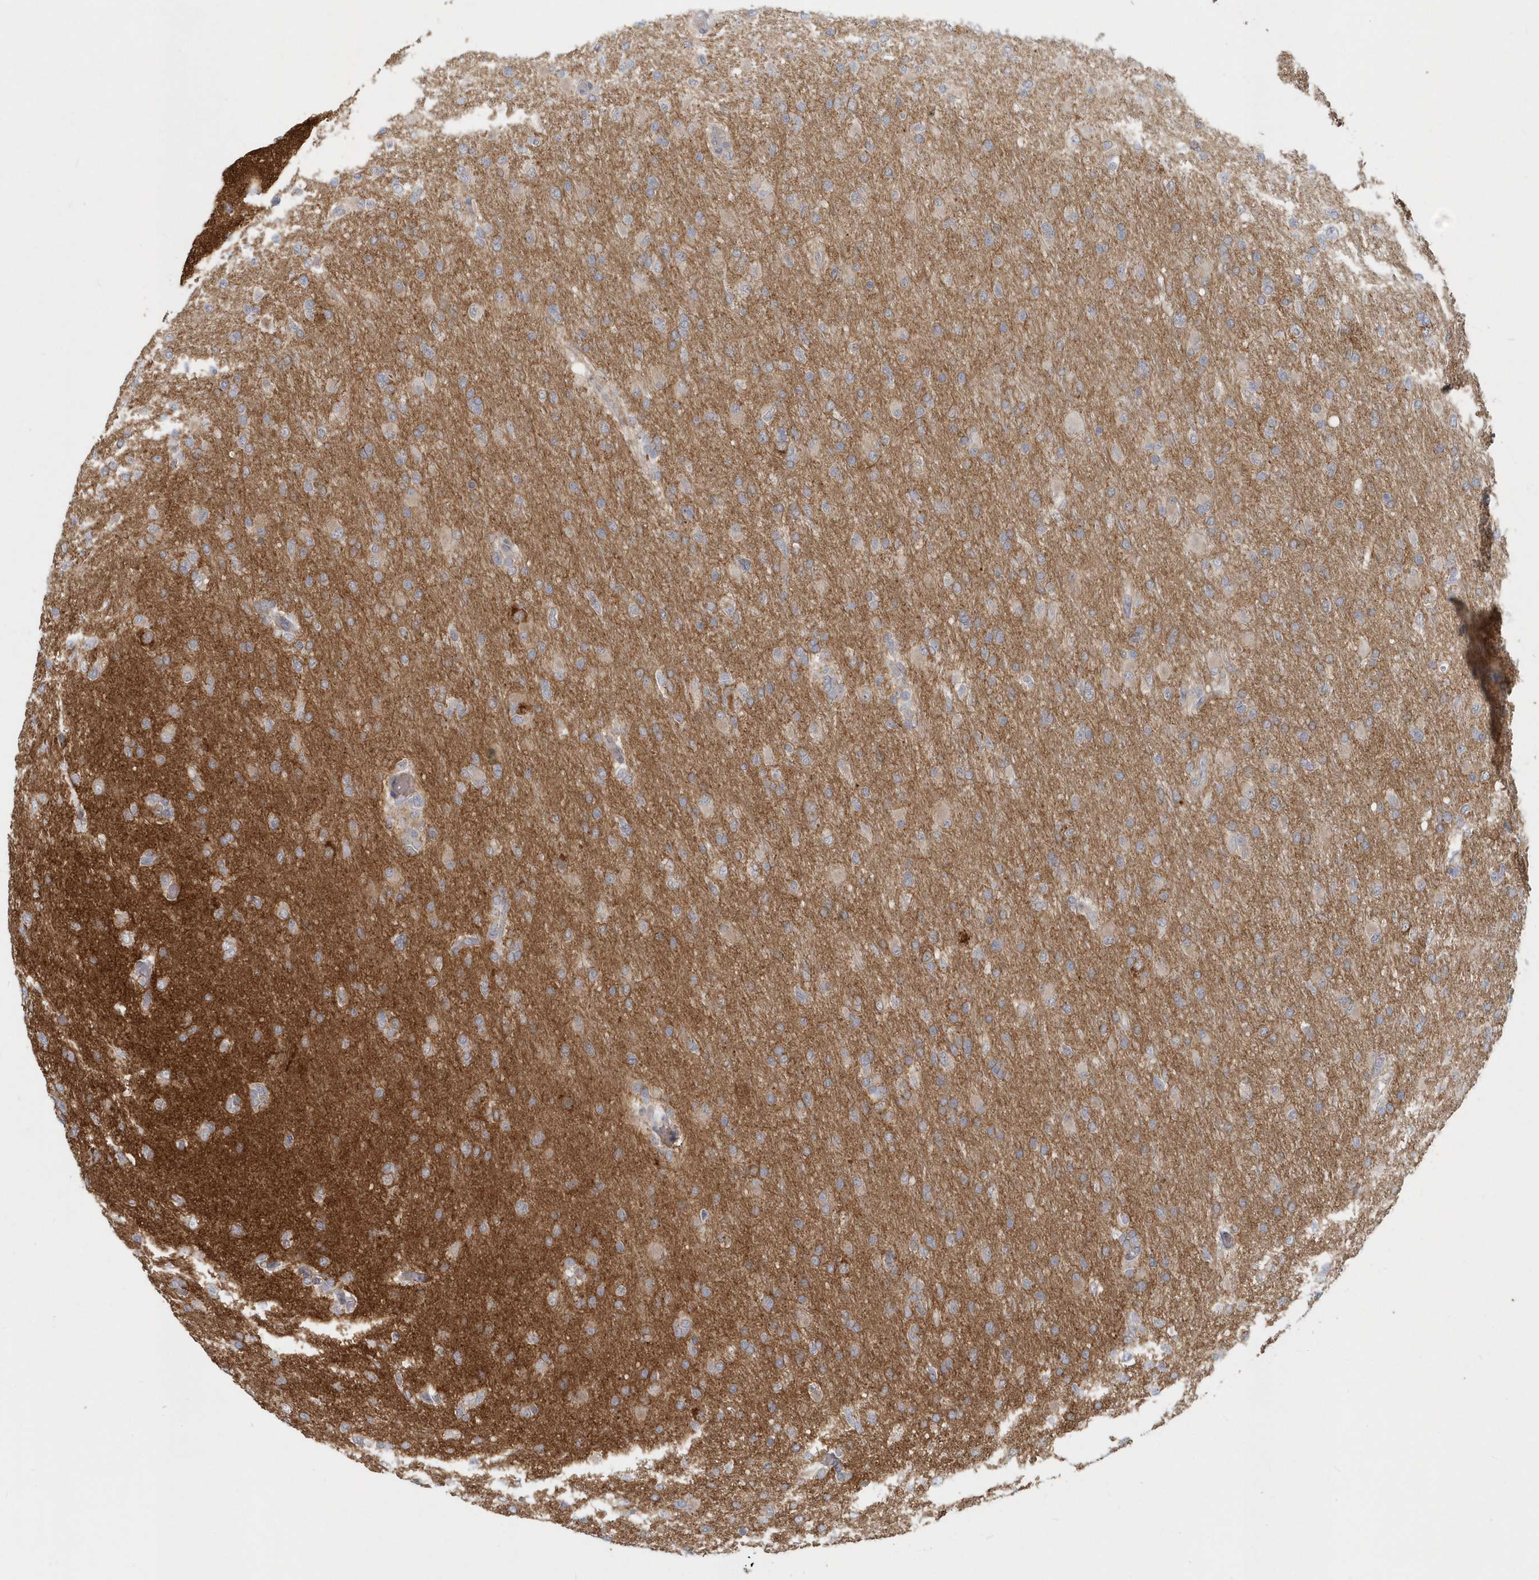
{"staining": {"intensity": "negative", "quantity": "none", "location": "none"}, "tissue": "glioma", "cell_type": "Tumor cells", "image_type": "cancer", "snomed": [{"axis": "morphology", "description": "Glioma, malignant, High grade"}, {"axis": "topography", "description": "Cerebral cortex"}], "caption": "The micrograph demonstrates no significant positivity in tumor cells of glioma.", "gene": "NAPB", "patient": {"sex": "female", "age": 36}}